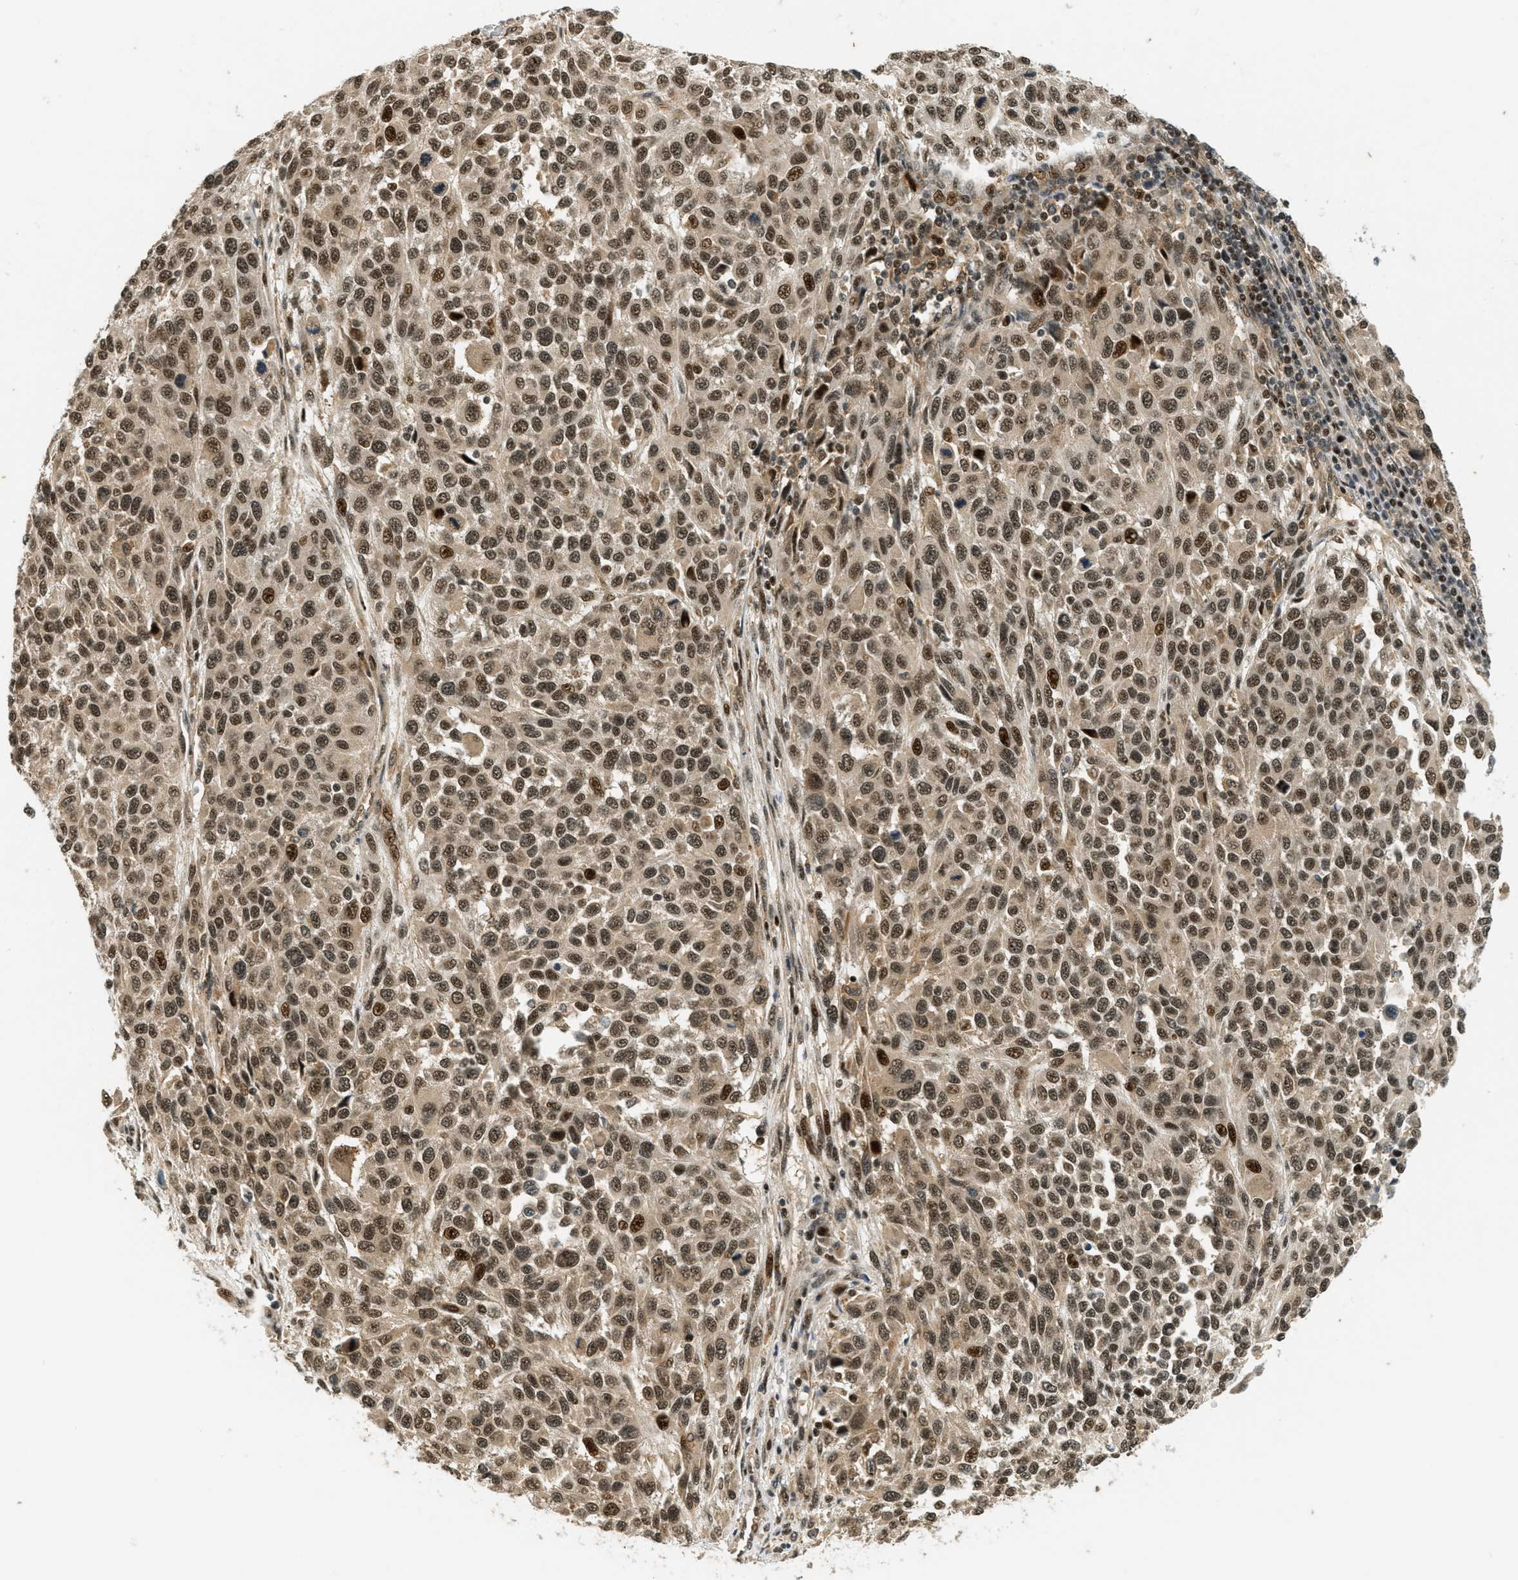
{"staining": {"intensity": "strong", "quantity": ">75%", "location": "nuclear"}, "tissue": "melanoma", "cell_type": "Tumor cells", "image_type": "cancer", "snomed": [{"axis": "morphology", "description": "Malignant melanoma, Metastatic site"}, {"axis": "topography", "description": "Lymph node"}], "caption": "Immunohistochemical staining of human malignant melanoma (metastatic site) displays high levels of strong nuclear protein staining in about >75% of tumor cells.", "gene": "FOXM1", "patient": {"sex": "male", "age": 61}}